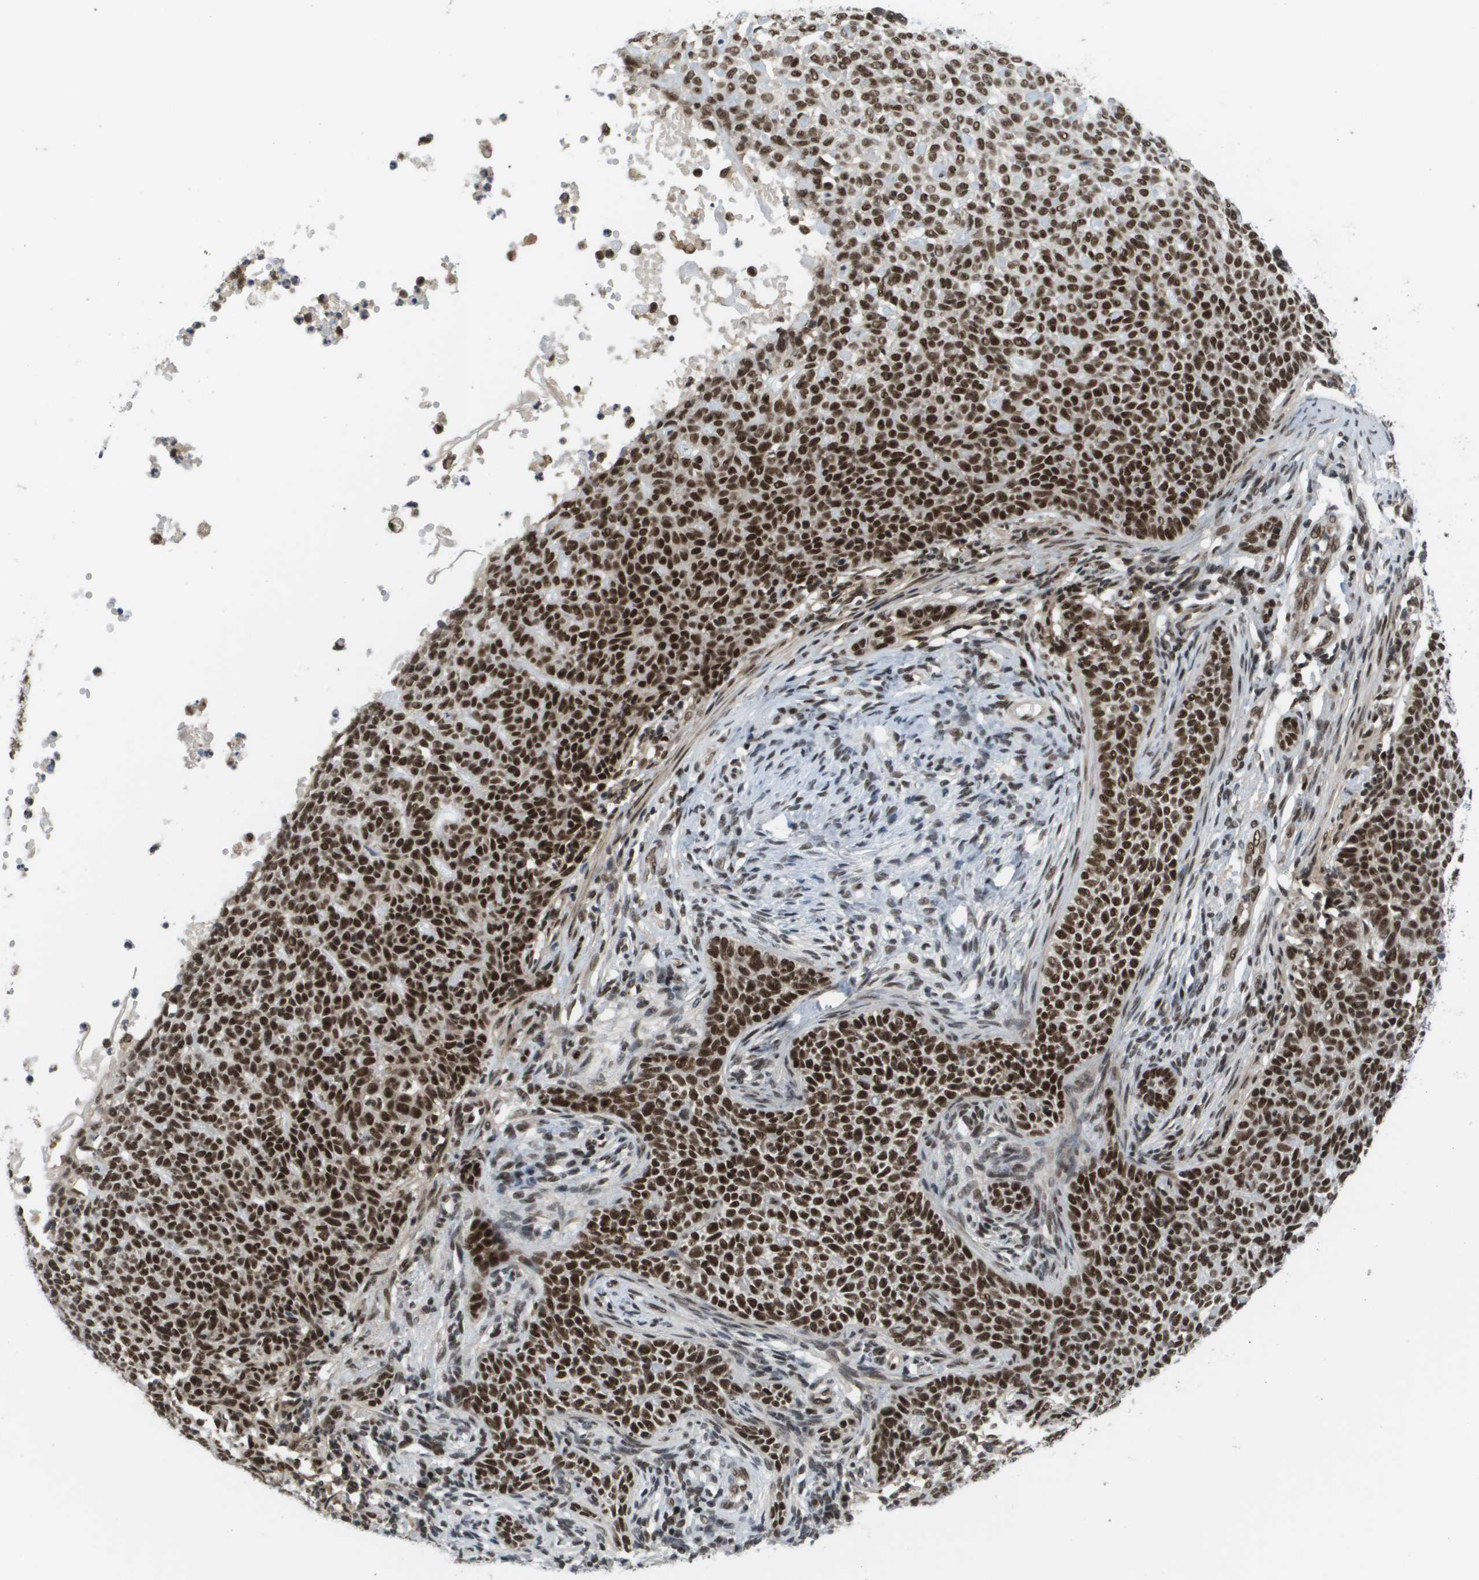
{"staining": {"intensity": "strong", "quantity": ">75%", "location": "nuclear"}, "tissue": "skin cancer", "cell_type": "Tumor cells", "image_type": "cancer", "snomed": [{"axis": "morphology", "description": "Normal tissue, NOS"}, {"axis": "morphology", "description": "Basal cell carcinoma"}, {"axis": "topography", "description": "Skin"}], "caption": "Skin basal cell carcinoma tissue exhibits strong nuclear positivity in approximately >75% of tumor cells, visualized by immunohistochemistry. (brown staining indicates protein expression, while blue staining denotes nuclei).", "gene": "PRCC", "patient": {"sex": "male", "age": 87}}